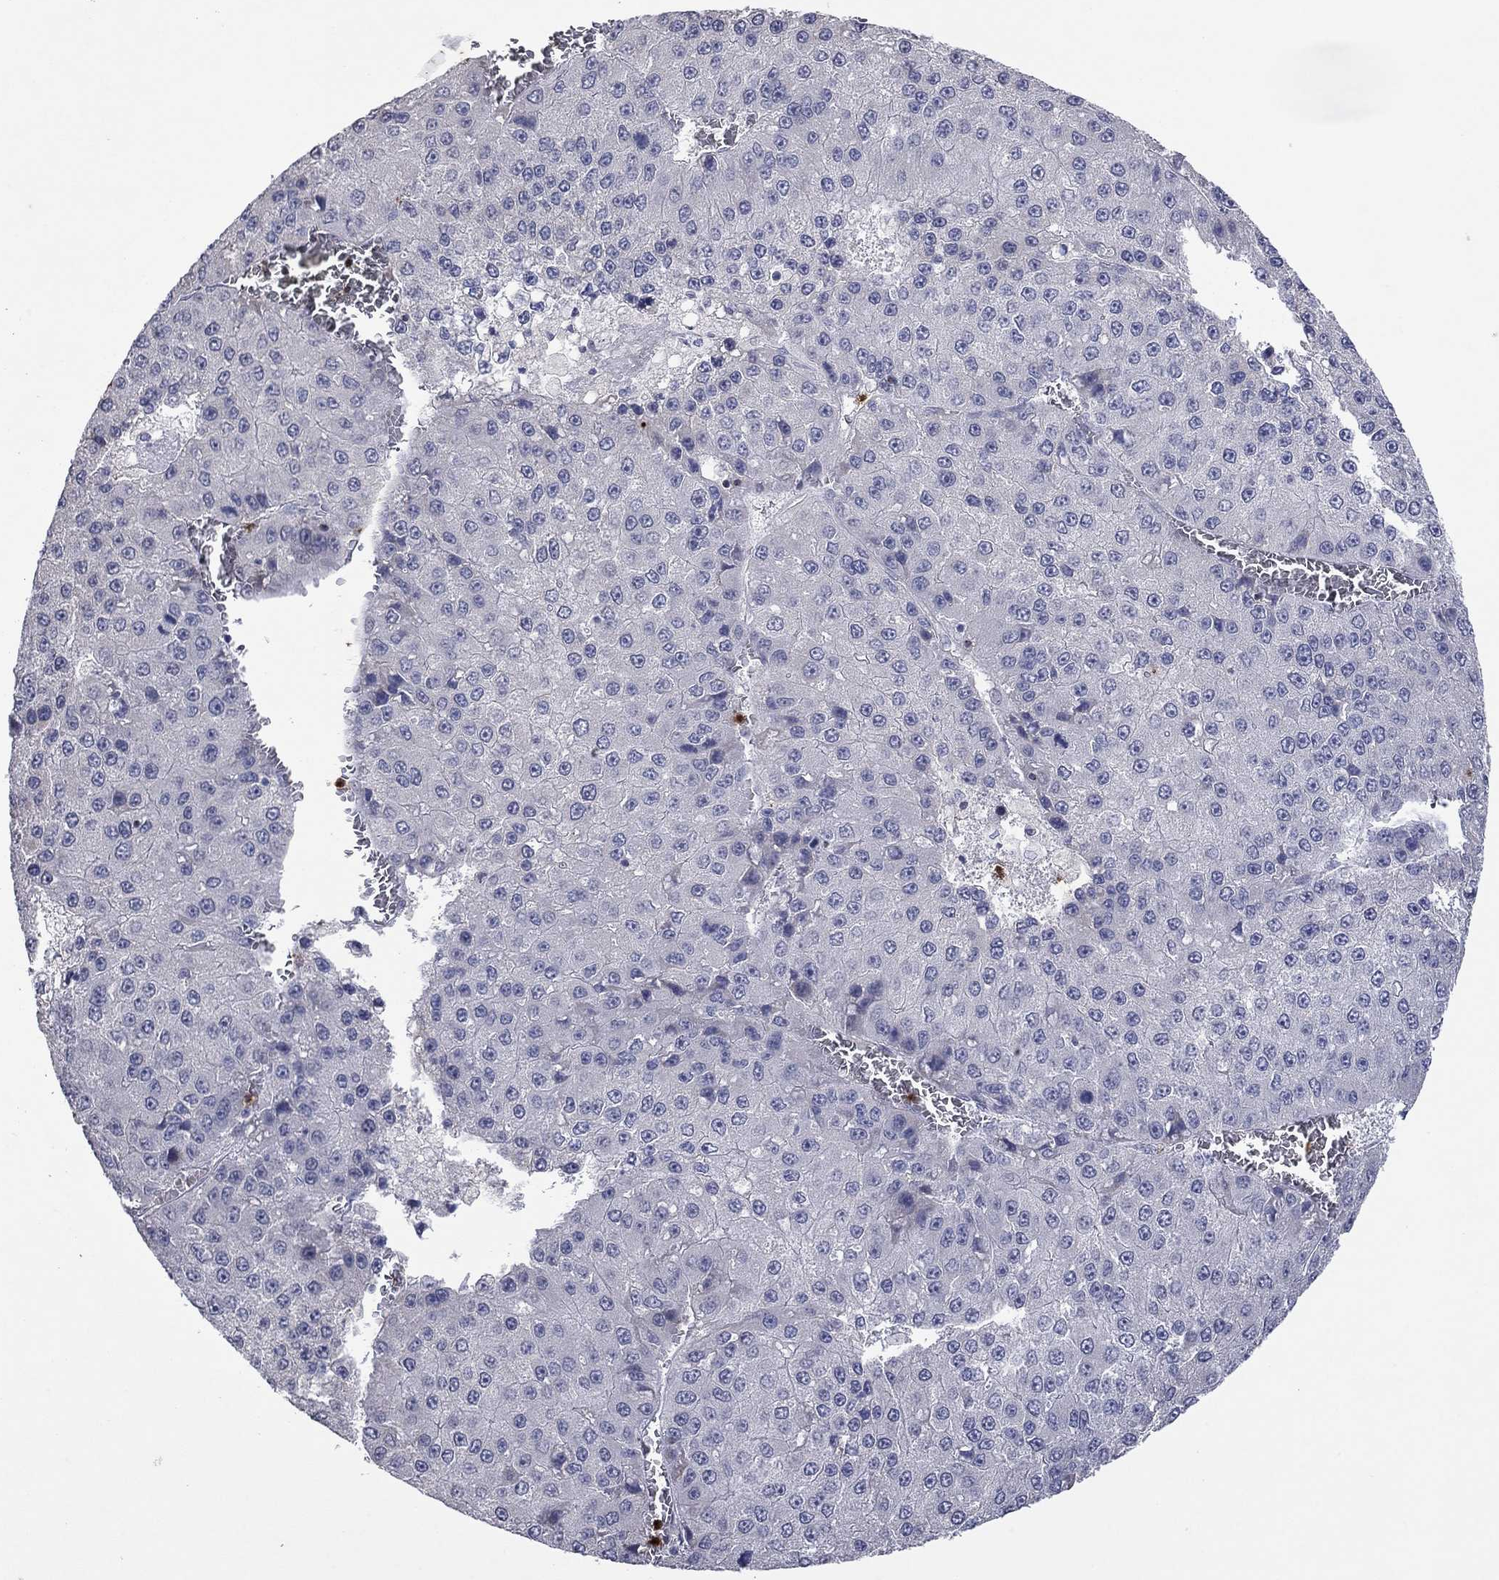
{"staining": {"intensity": "negative", "quantity": "none", "location": "none"}, "tissue": "liver cancer", "cell_type": "Tumor cells", "image_type": "cancer", "snomed": [{"axis": "morphology", "description": "Carcinoma, Hepatocellular, NOS"}, {"axis": "topography", "description": "Liver"}], "caption": "High power microscopy image of an IHC micrograph of hepatocellular carcinoma (liver), revealing no significant staining in tumor cells. (DAB (3,3'-diaminobenzidine) immunohistochemistry (IHC), high magnification).", "gene": "CCL5", "patient": {"sex": "female", "age": 73}}